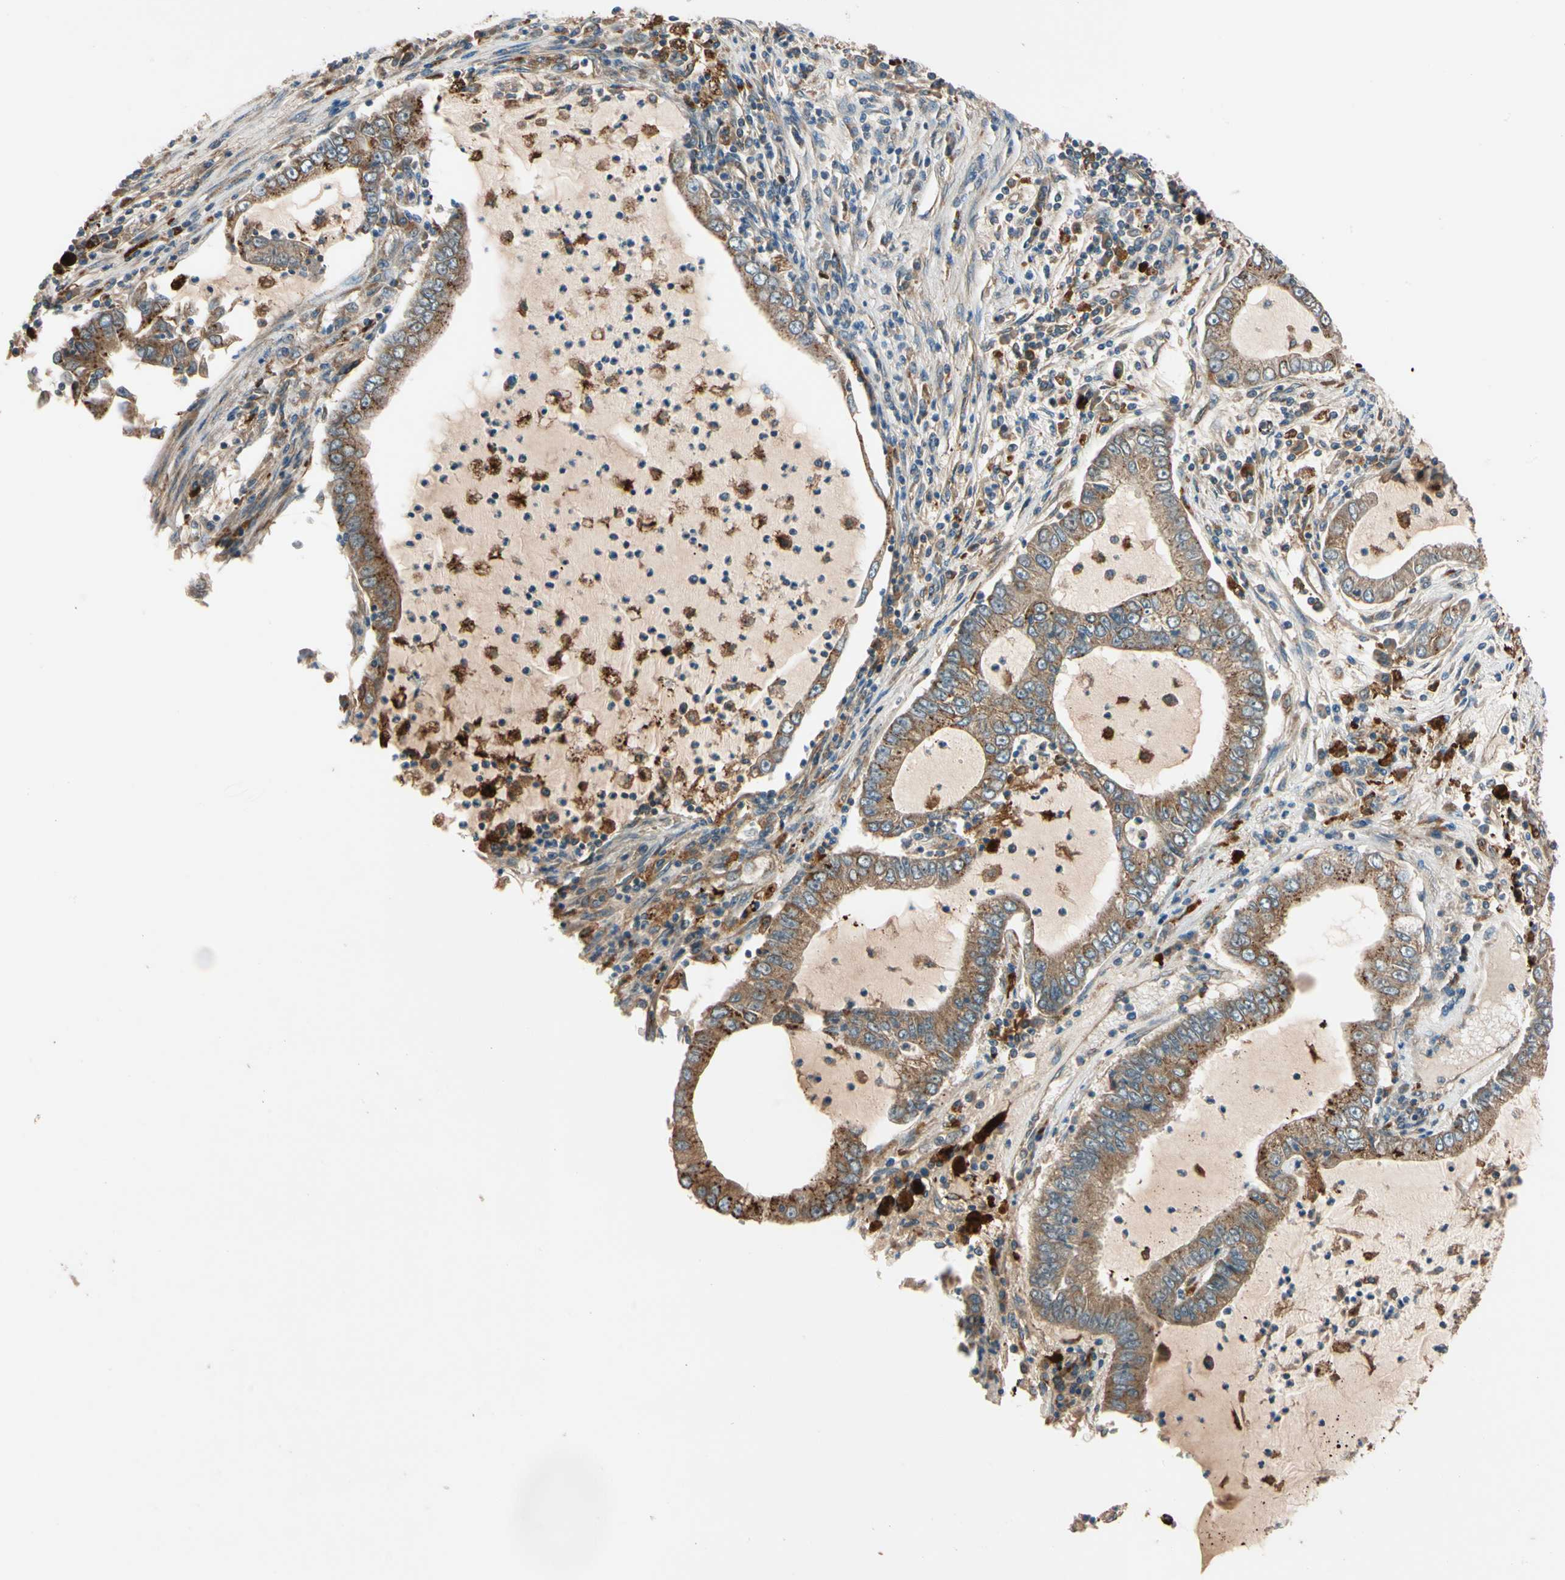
{"staining": {"intensity": "moderate", "quantity": ">75%", "location": "cytoplasmic/membranous"}, "tissue": "lung cancer", "cell_type": "Tumor cells", "image_type": "cancer", "snomed": [{"axis": "morphology", "description": "Adenocarcinoma, NOS"}, {"axis": "topography", "description": "Lung"}], "caption": "Lung cancer (adenocarcinoma) stained for a protein (brown) demonstrates moderate cytoplasmic/membranous positive expression in about >75% of tumor cells.", "gene": "PHYH", "patient": {"sex": "female", "age": 51}}